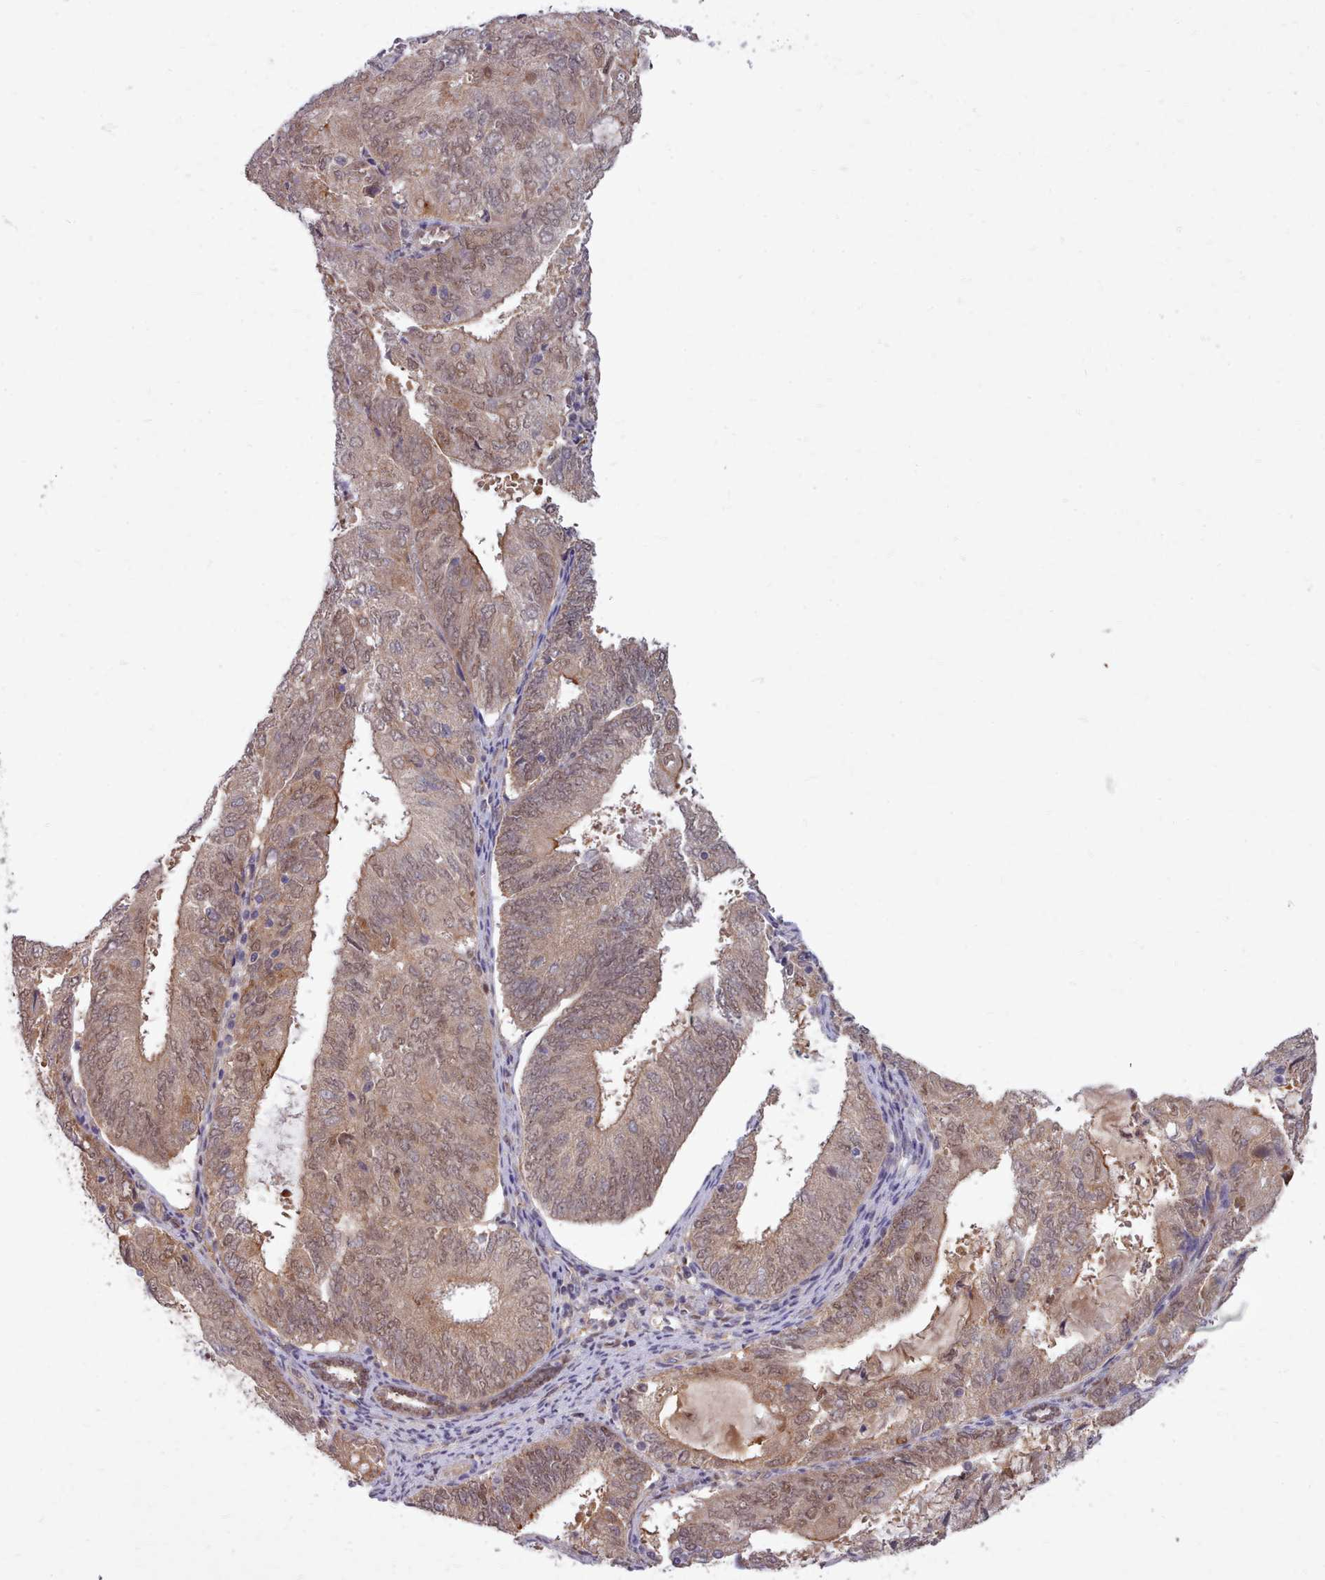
{"staining": {"intensity": "weak", "quantity": "25%-75%", "location": "cytoplasmic/membranous,nuclear"}, "tissue": "endometrial cancer", "cell_type": "Tumor cells", "image_type": "cancer", "snomed": [{"axis": "morphology", "description": "Adenocarcinoma, NOS"}, {"axis": "topography", "description": "Endometrium"}], "caption": "Human endometrial adenocarcinoma stained with a brown dye exhibits weak cytoplasmic/membranous and nuclear positive staining in approximately 25%-75% of tumor cells.", "gene": "AHCY", "patient": {"sex": "female", "age": 81}}